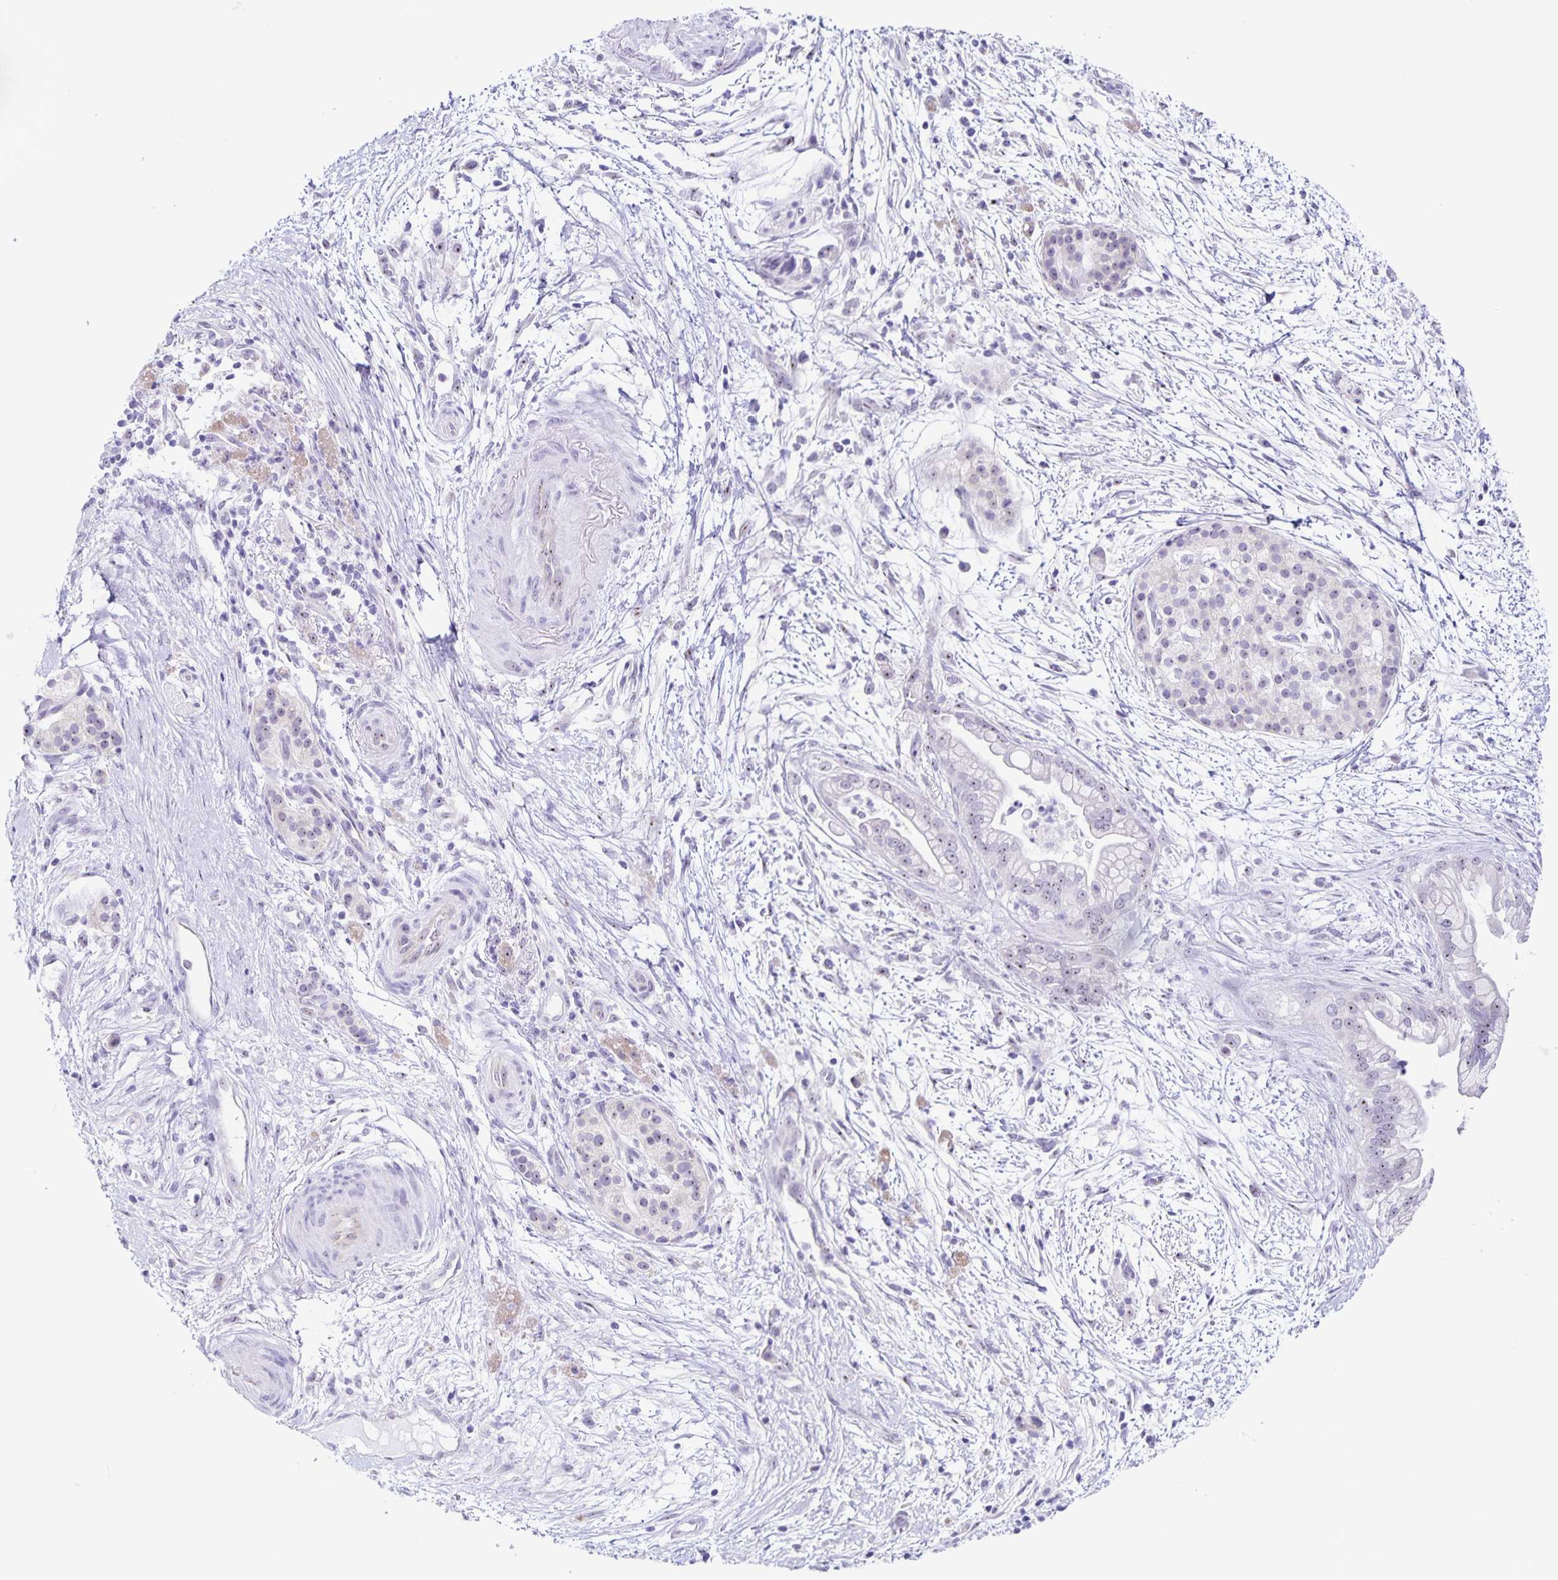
{"staining": {"intensity": "weak", "quantity": "25%-75%", "location": "nuclear"}, "tissue": "pancreatic cancer", "cell_type": "Tumor cells", "image_type": "cancer", "snomed": [{"axis": "morphology", "description": "Adenocarcinoma, NOS"}, {"axis": "topography", "description": "Pancreas"}], "caption": "A brown stain highlights weak nuclear expression of a protein in human pancreatic cancer (adenocarcinoma) tumor cells.", "gene": "FAM170A", "patient": {"sex": "female", "age": 69}}